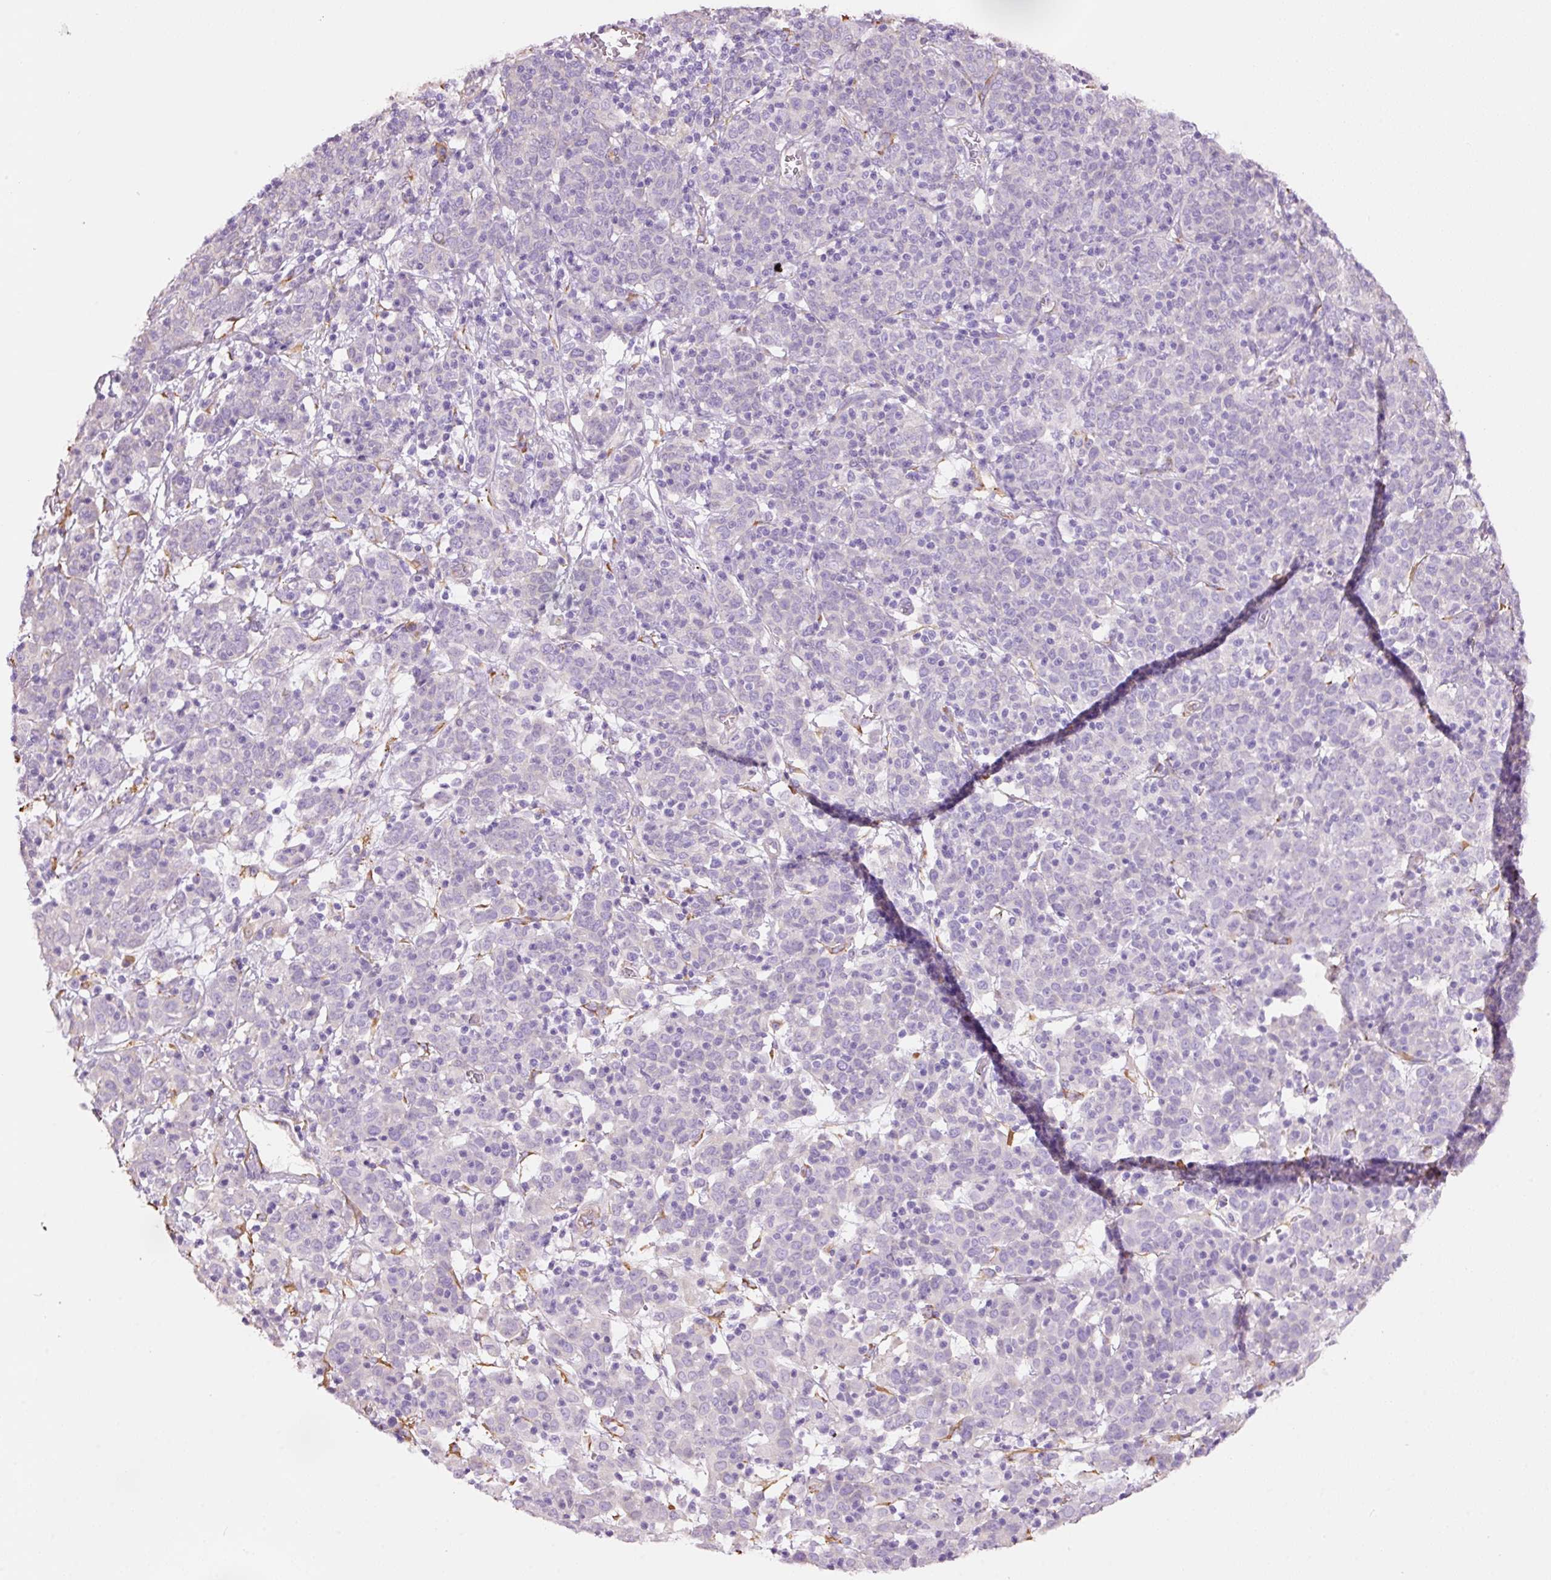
{"staining": {"intensity": "negative", "quantity": "none", "location": "none"}, "tissue": "cervical cancer", "cell_type": "Tumor cells", "image_type": "cancer", "snomed": [{"axis": "morphology", "description": "Squamous cell carcinoma, NOS"}, {"axis": "topography", "description": "Cervix"}], "caption": "Immunohistochemistry (IHC) photomicrograph of neoplastic tissue: cervical squamous cell carcinoma stained with DAB (3,3'-diaminobenzidine) demonstrates no significant protein staining in tumor cells.", "gene": "GCG", "patient": {"sex": "female", "age": 67}}